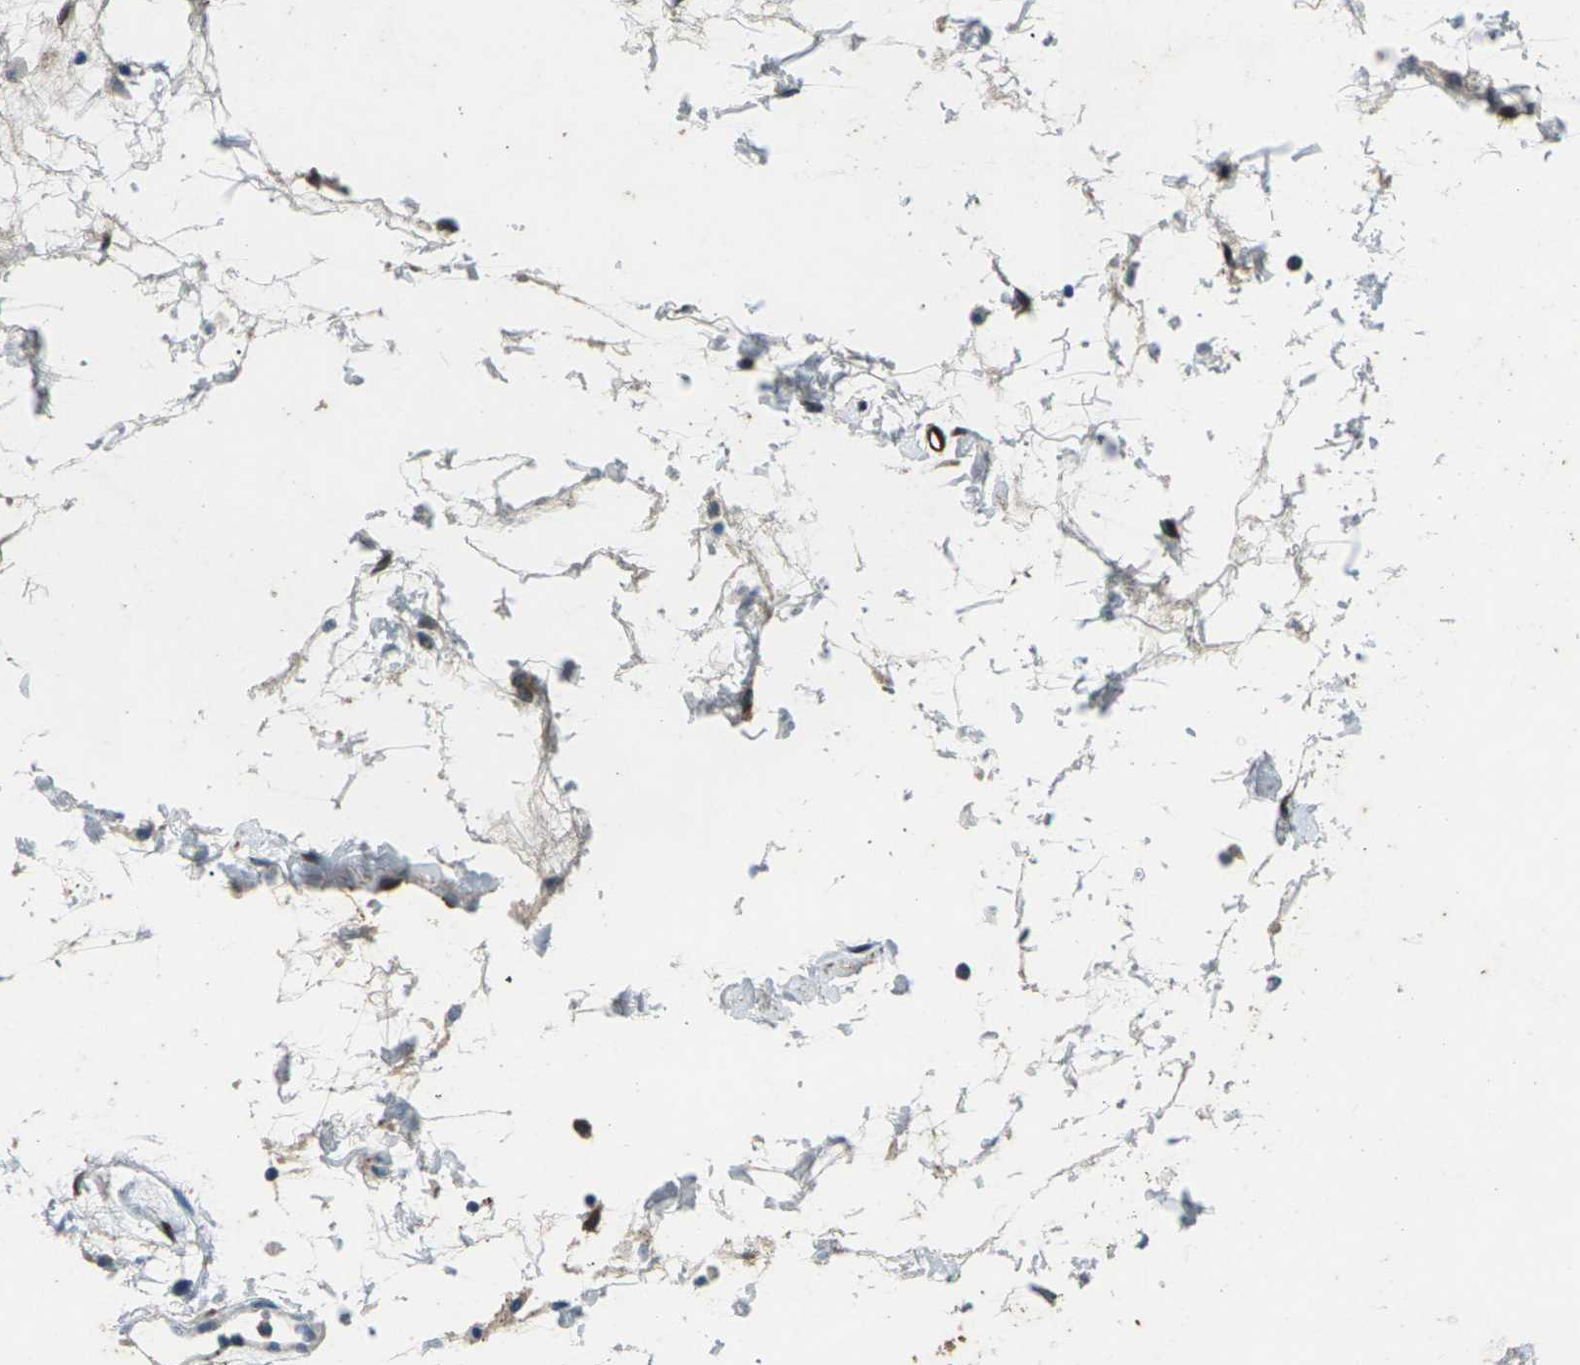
{"staining": {"intensity": "moderate", "quantity": "<25%", "location": "cytoplasmic/membranous"}, "tissue": "stomach", "cell_type": "Glandular cells", "image_type": "normal", "snomed": [{"axis": "morphology", "description": "Normal tissue, NOS"}, {"axis": "topography", "description": "Stomach"}, {"axis": "topography", "description": "Stomach, lower"}], "caption": "Protein analysis of normal stomach demonstrates moderate cytoplasmic/membranous staining in about <25% of glandular cells.", "gene": "SIGLEC14", "patient": {"sex": "female", "age": 75}}